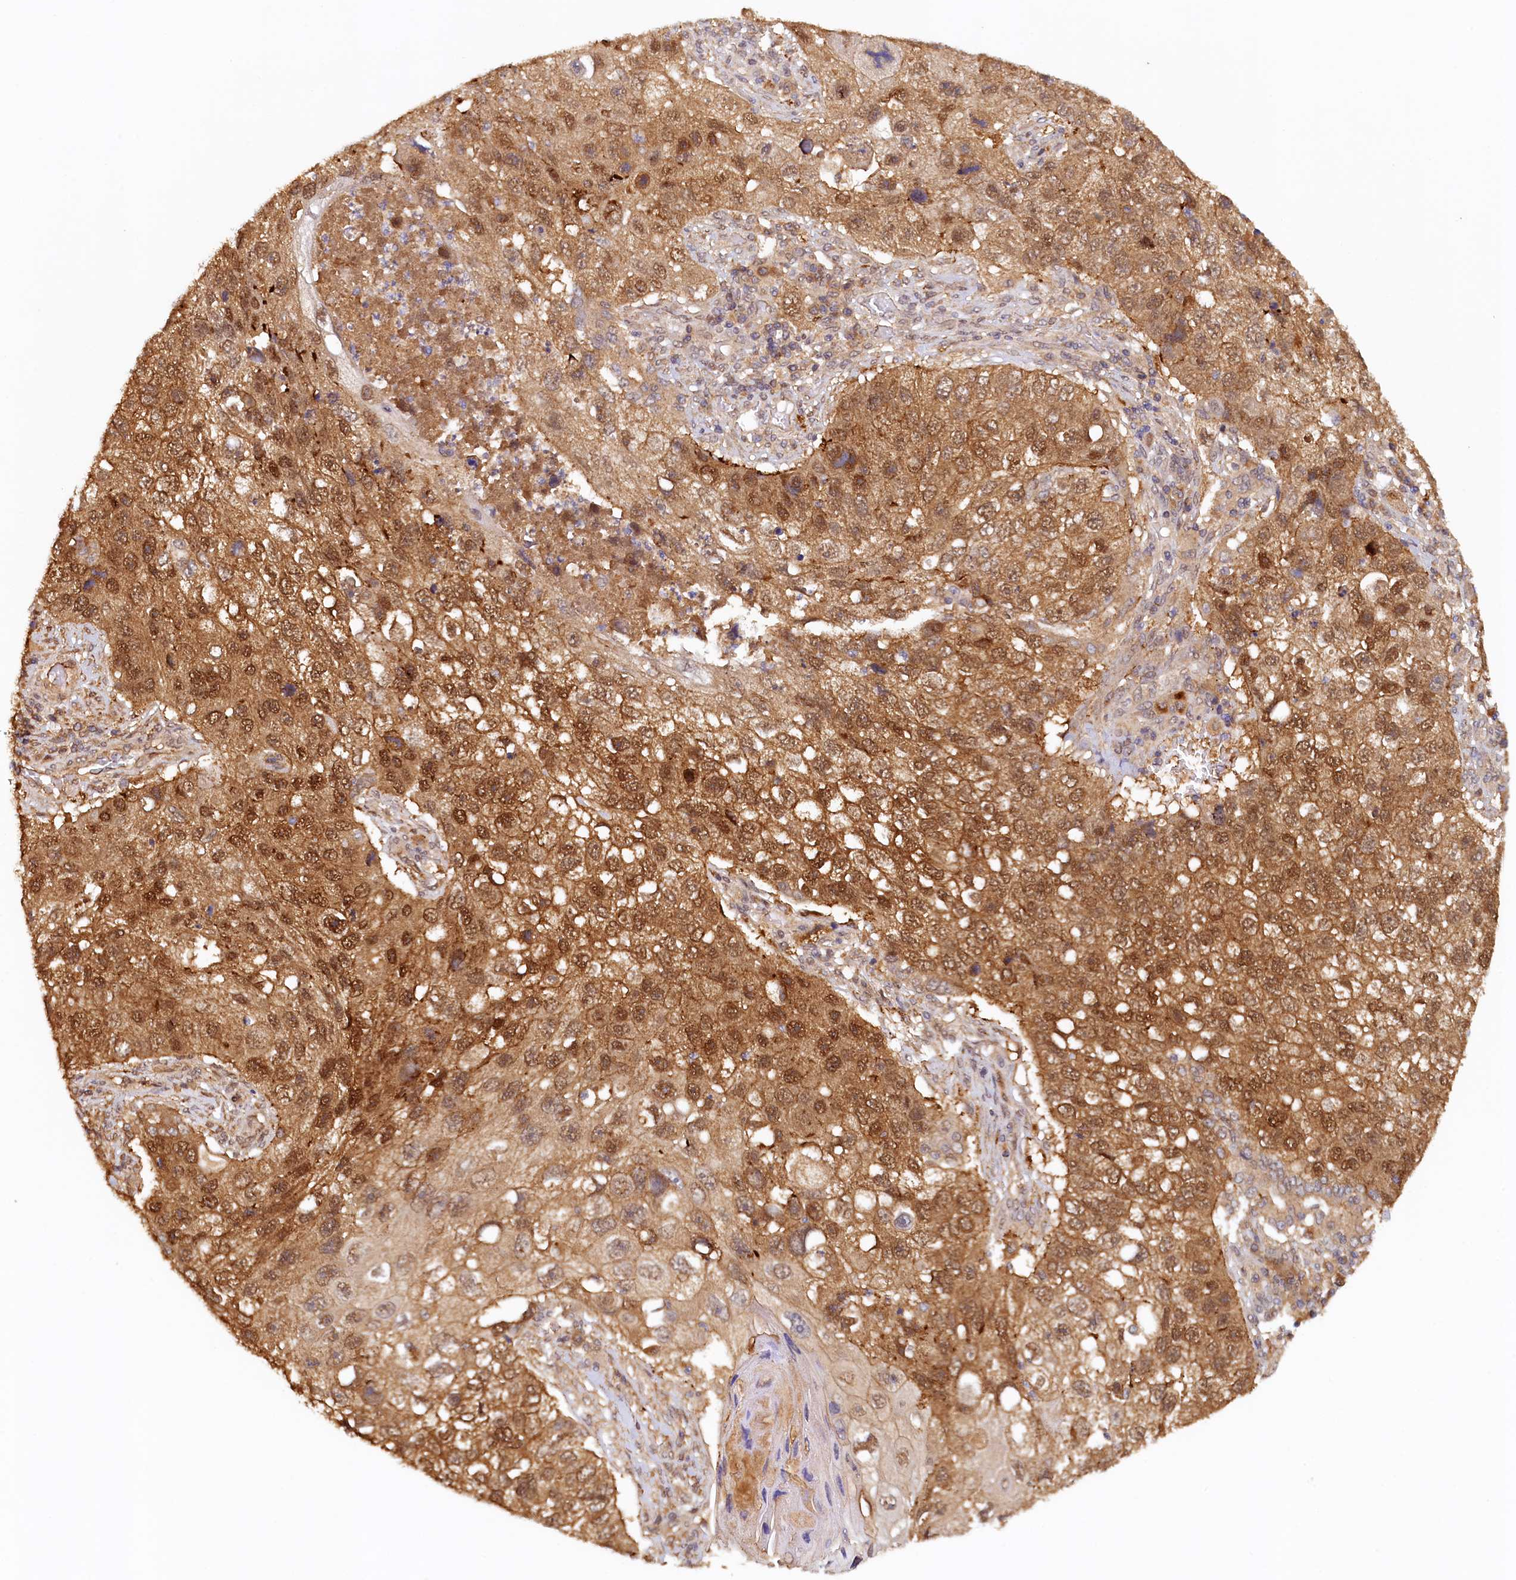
{"staining": {"intensity": "moderate", "quantity": ">75%", "location": "cytoplasmic/membranous,nuclear"}, "tissue": "lung cancer", "cell_type": "Tumor cells", "image_type": "cancer", "snomed": [{"axis": "morphology", "description": "Squamous cell carcinoma, NOS"}, {"axis": "topography", "description": "Lung"}], "caption": "This histopathology image exhibits lung cancer stained with IHC to label a protein in brown. The cytoplasmic/membranous and nuclear of tumor cells show moderate positivity for the protein. Nuclei are counter-stained blue.", "gene": "UBL7", "patient": {"sex": "male", "age": 61}}